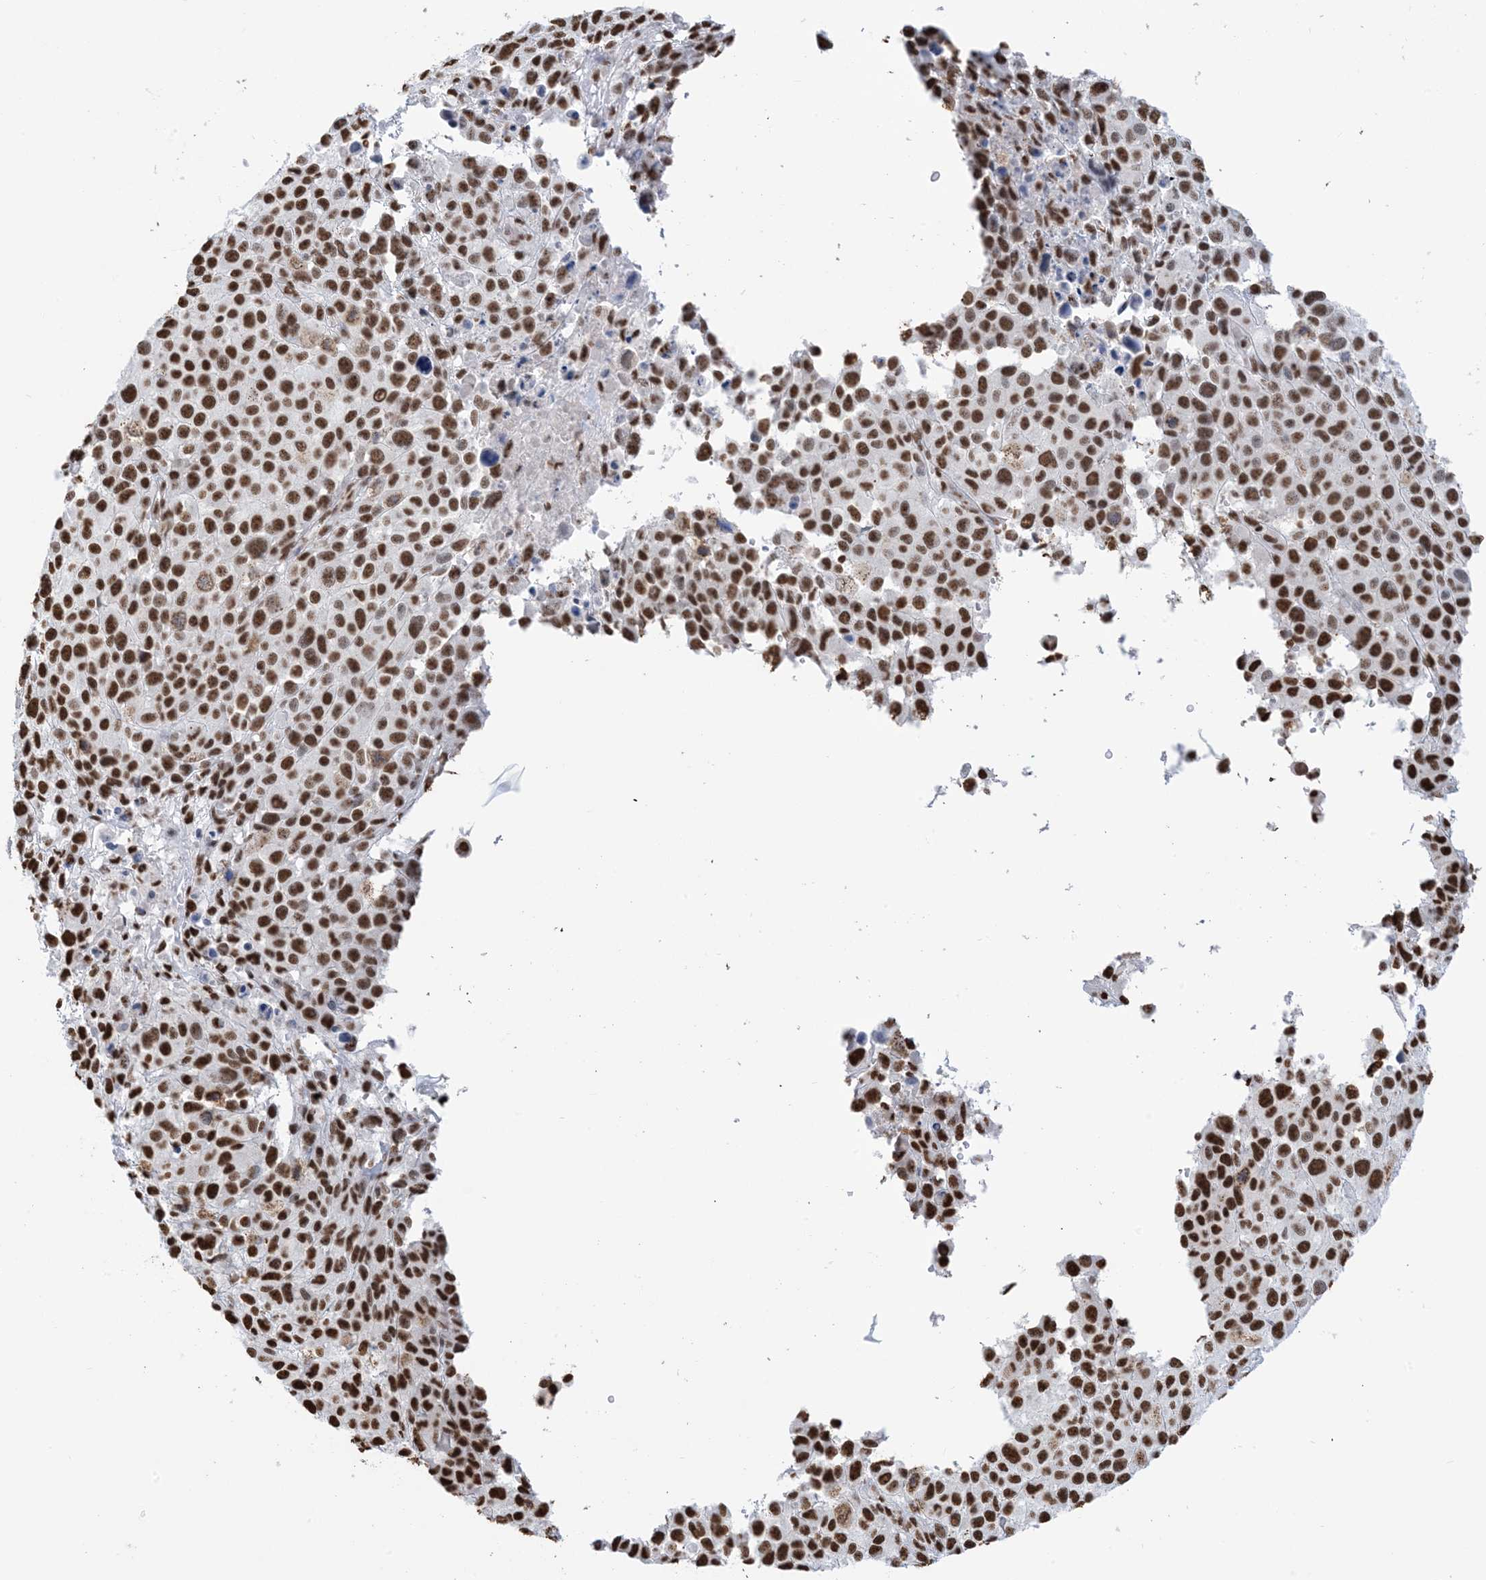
{"staining": {"intensity": "strong", "quantity": ">75%", "location": "nuclear"}, "tissue": "melanoma", "cell_type": "Tumor cells", "image_type": "cancer", "snomed": [{"axis": "morphology", "description": "Malignant melanoma, NOS"}, {"axis": "topography", "description": "Skin of trunk"}], "caption": "Tumor cells exhibit high levels of strong nuclear positivity in approximately >75% of cells in malignant melanoma. Using DAB (brown) and hematoxylin (blue) stains, captured at high magnification using brightfield microscopy.", "gene": "ZNF792", "patient": {"sex": "male", "age": 71}}